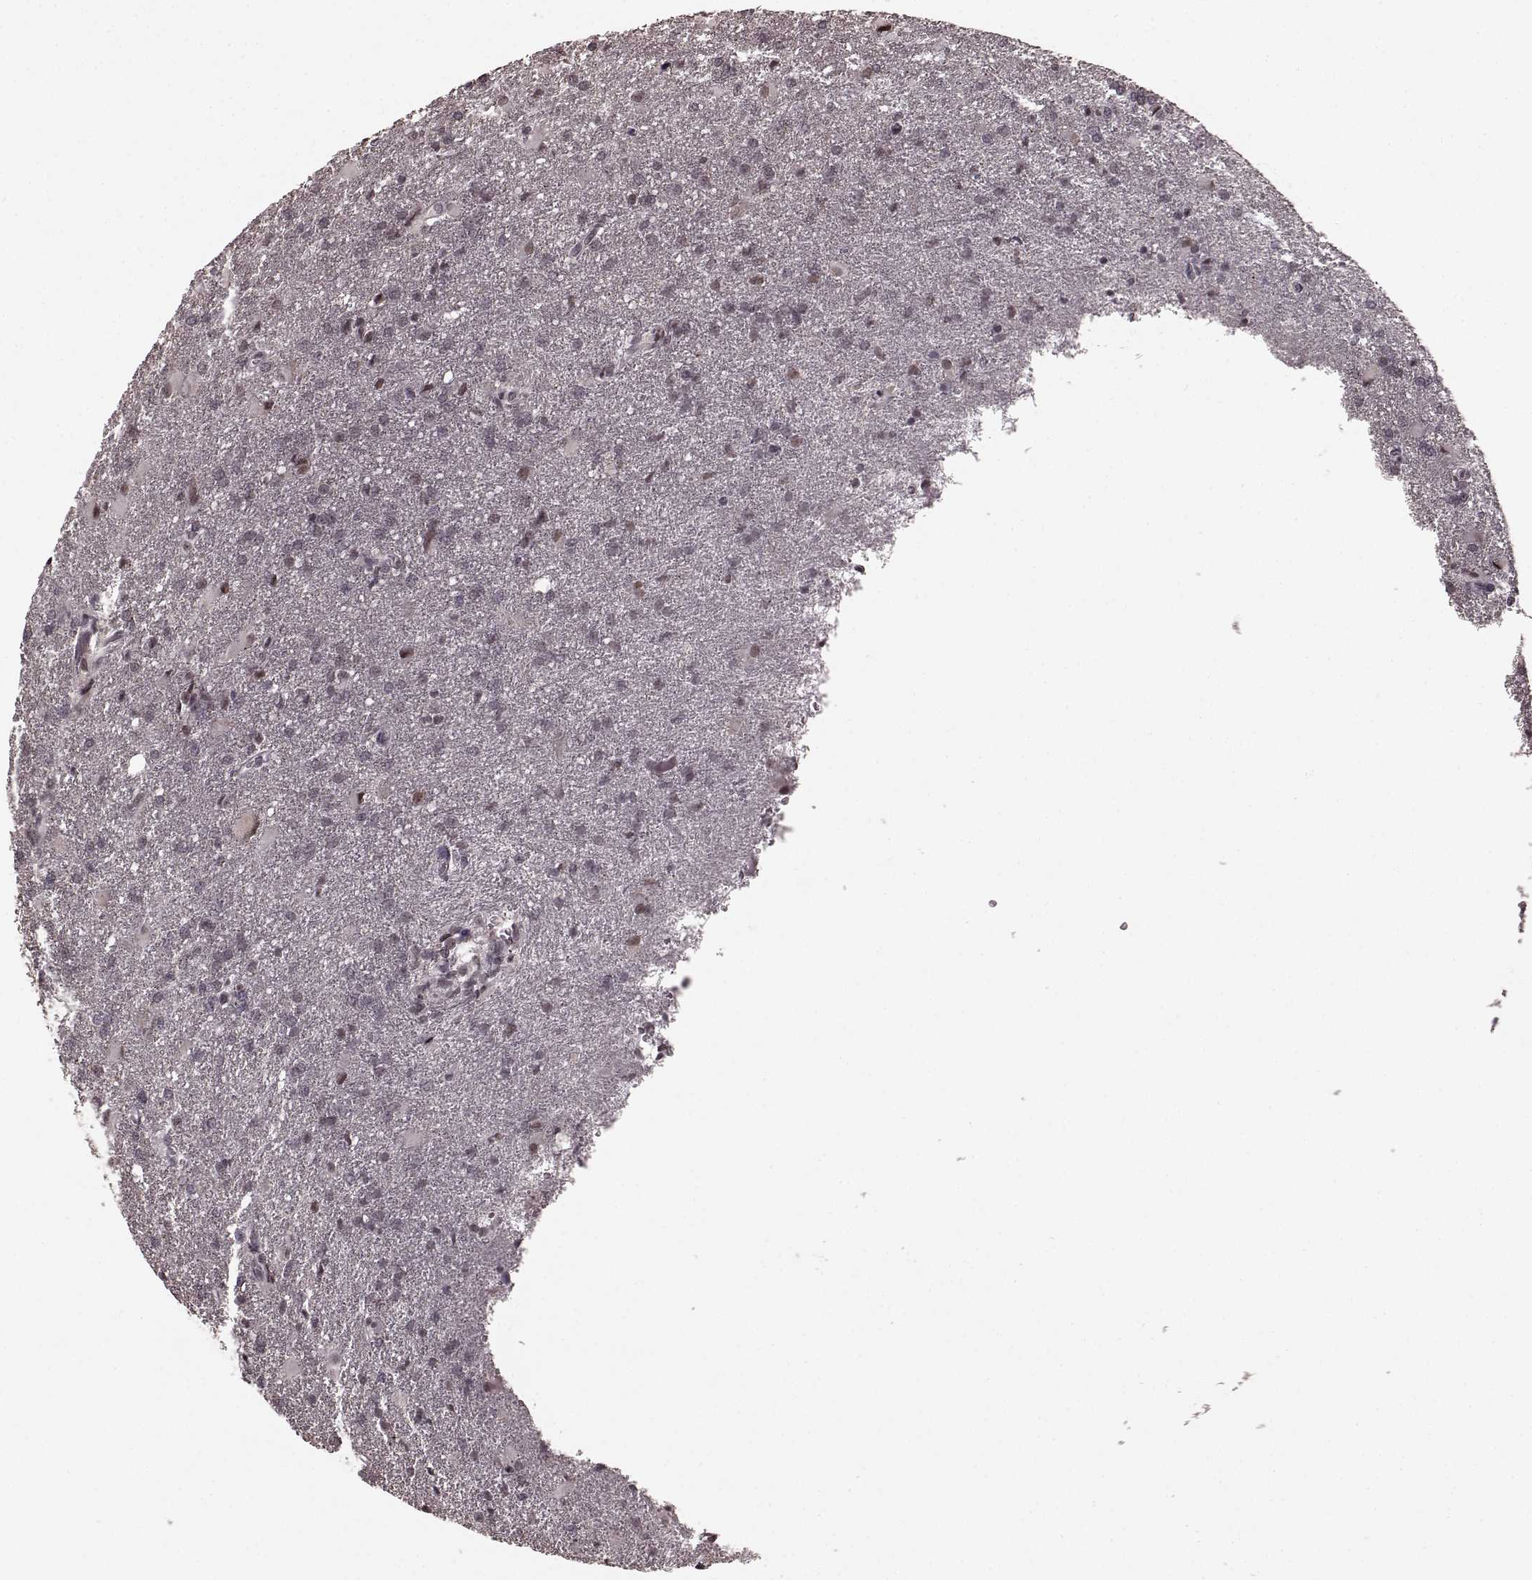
{"staining": {"intensity": "negative", "quantity": "none", "location": "none"}, "tissue": "glioma", "cell_type": "Tumor cells", "image_type": "cancer", "snomed": [{"axis": "morphology", "description": "Glioma, malignant, High grade"}, {"axis": "topography", "description": "Brain"}], "caption": "Image shows no protein expression in tumor cells of high-grade glioma (malignant) tissue. Nuclei are stained in blue.", "gene": "PLCB4", "patient": {"sex": "male", "age": 68}}